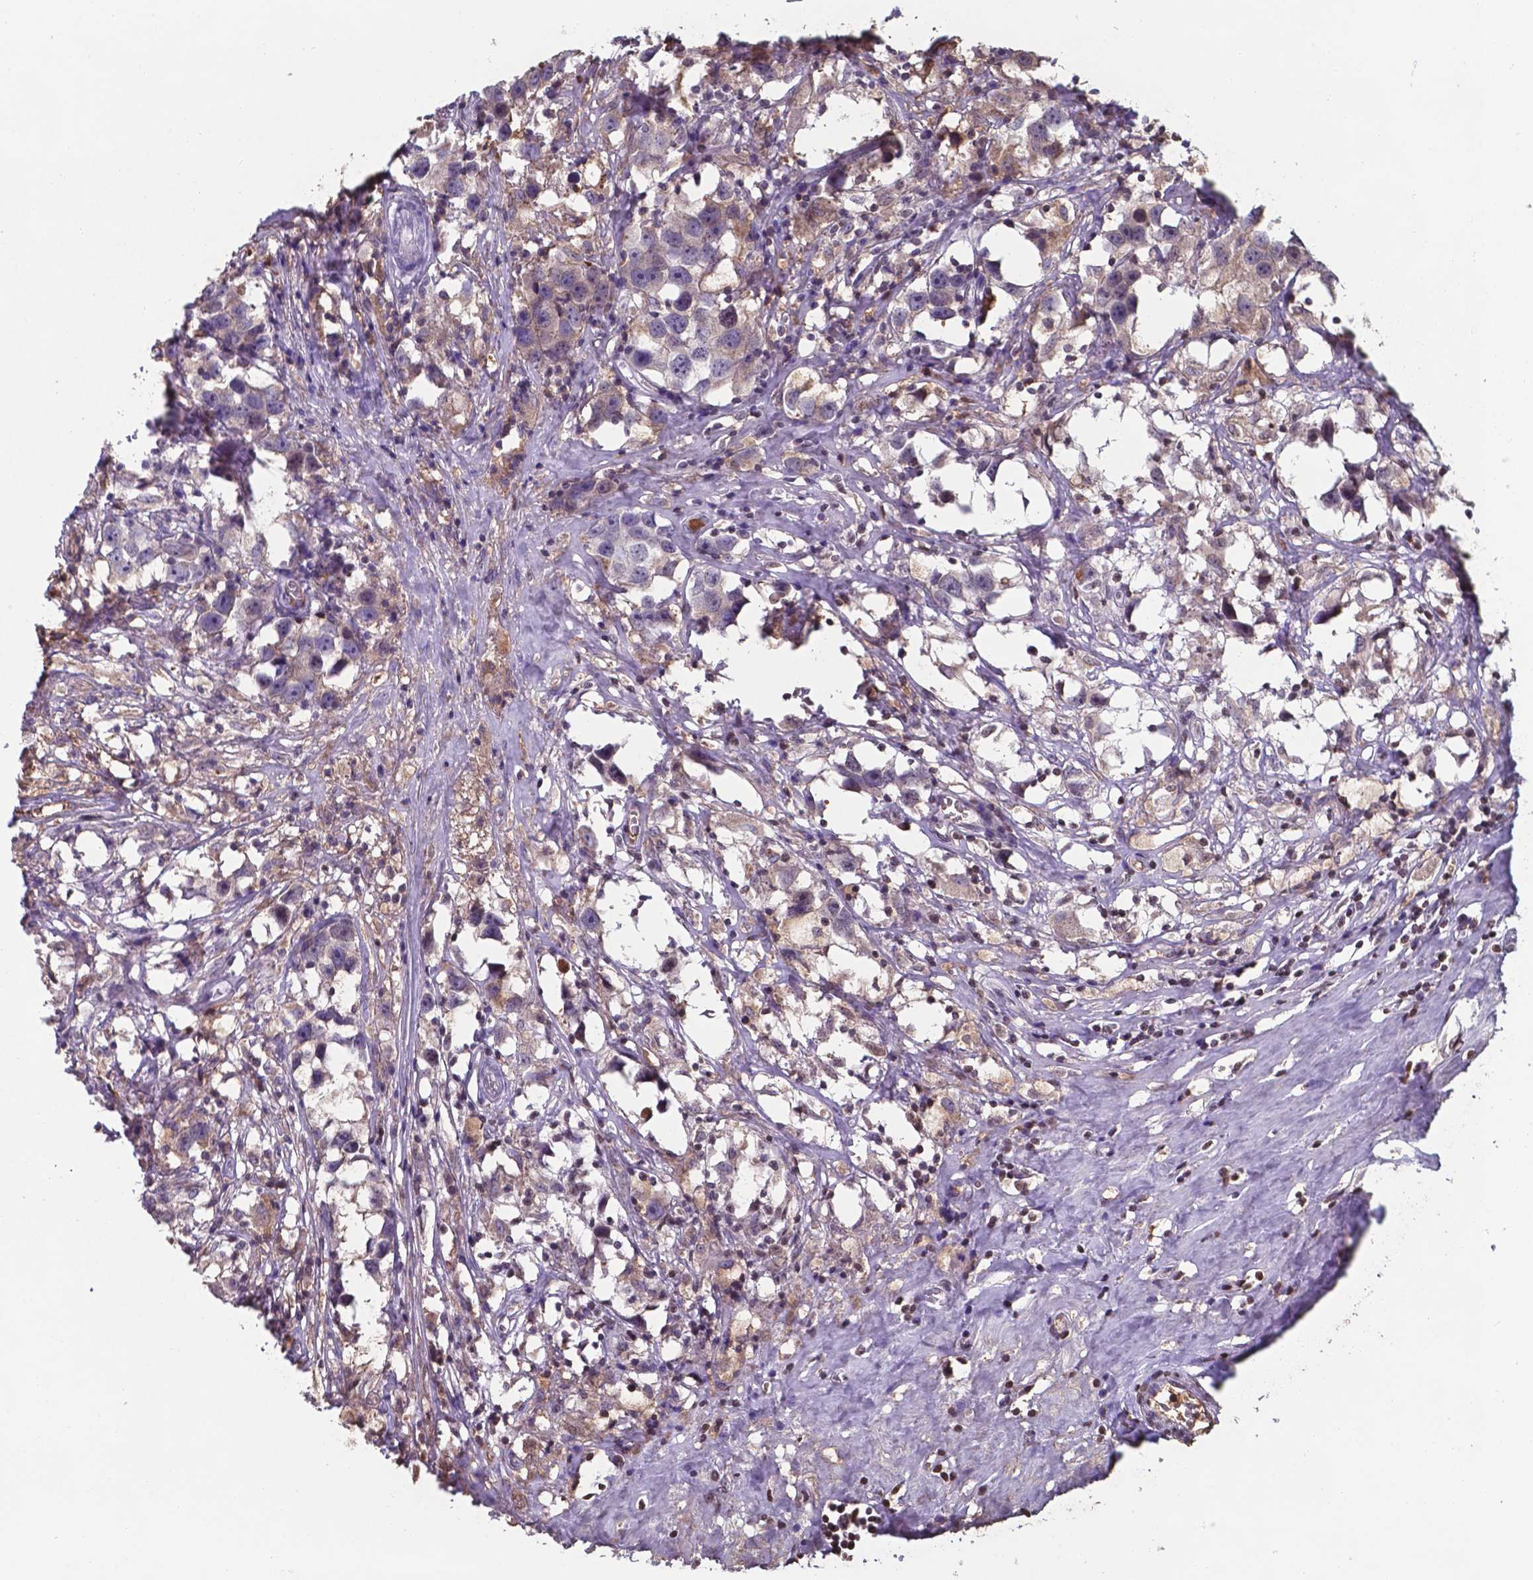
{"staining": {"intensity": "moderate", "quantity": ">75%", "location": "cytoplasmic/membranous"}, "tissue": "testis cancer", "cell_type": "Tumor cells", "image_type": "cancer", "snomed": [{"axis": "morphology", "description": "Seminoma, NOS"}, {"axis": "topography", "description": "Testis"}], "caption": "IHC histopathology image of testis seminoma stained for a protein (brown), which reveals medium levels of moderate cytoplasmic/membranous positivity in approximately >75% of tumor cells.", "gene": "SERPINA1", "patient": {"sex": "male", "age": 49}}